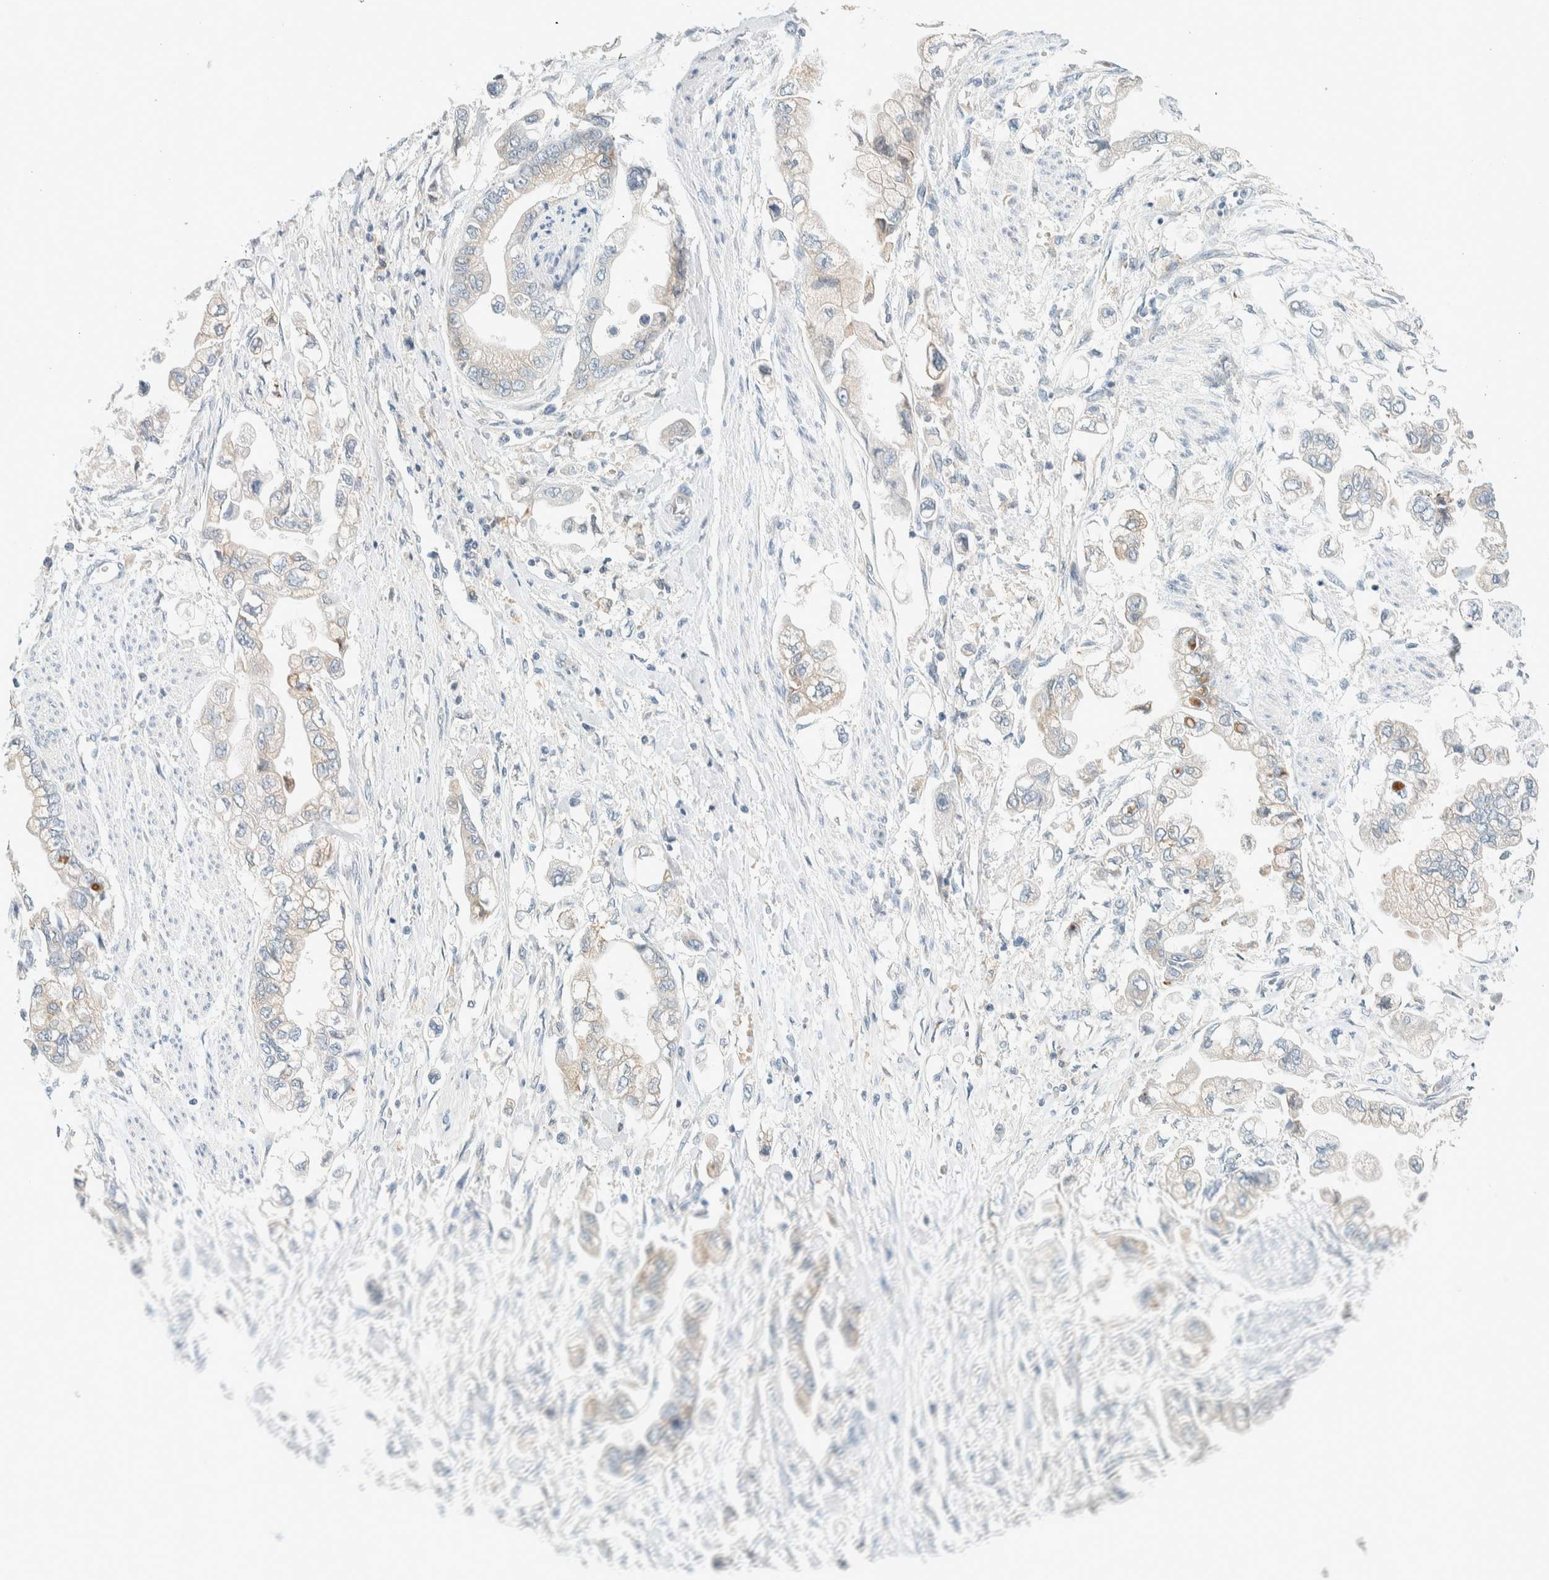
{"staining": {"intensity": "weak", "quantity": "<25%", "location": "cytoplasmic/membranous"}, "tissue": "stomach cancer", "cell_type": "Tumor cells", "image_type": "cancer", "snomed": [{"axis": "morphology", "description": "Normal tissue, NOS"}, {"axis": "morphology", "description": "Adenocarcinoma, NOS"}, {"axis": "topography", "description": "Stomach"}], "caption": "An image of stomach cancer (adenocarcinoma) stained for a protein displays no brown staining in tumor cells. (Brightfield microscopy of DAB (3,3'-diaminobenzidine) immunohistochemistry (IHC) at high magnification).", "gene": "SUMF2", "patient": {"sex": "male", "age": 62}}